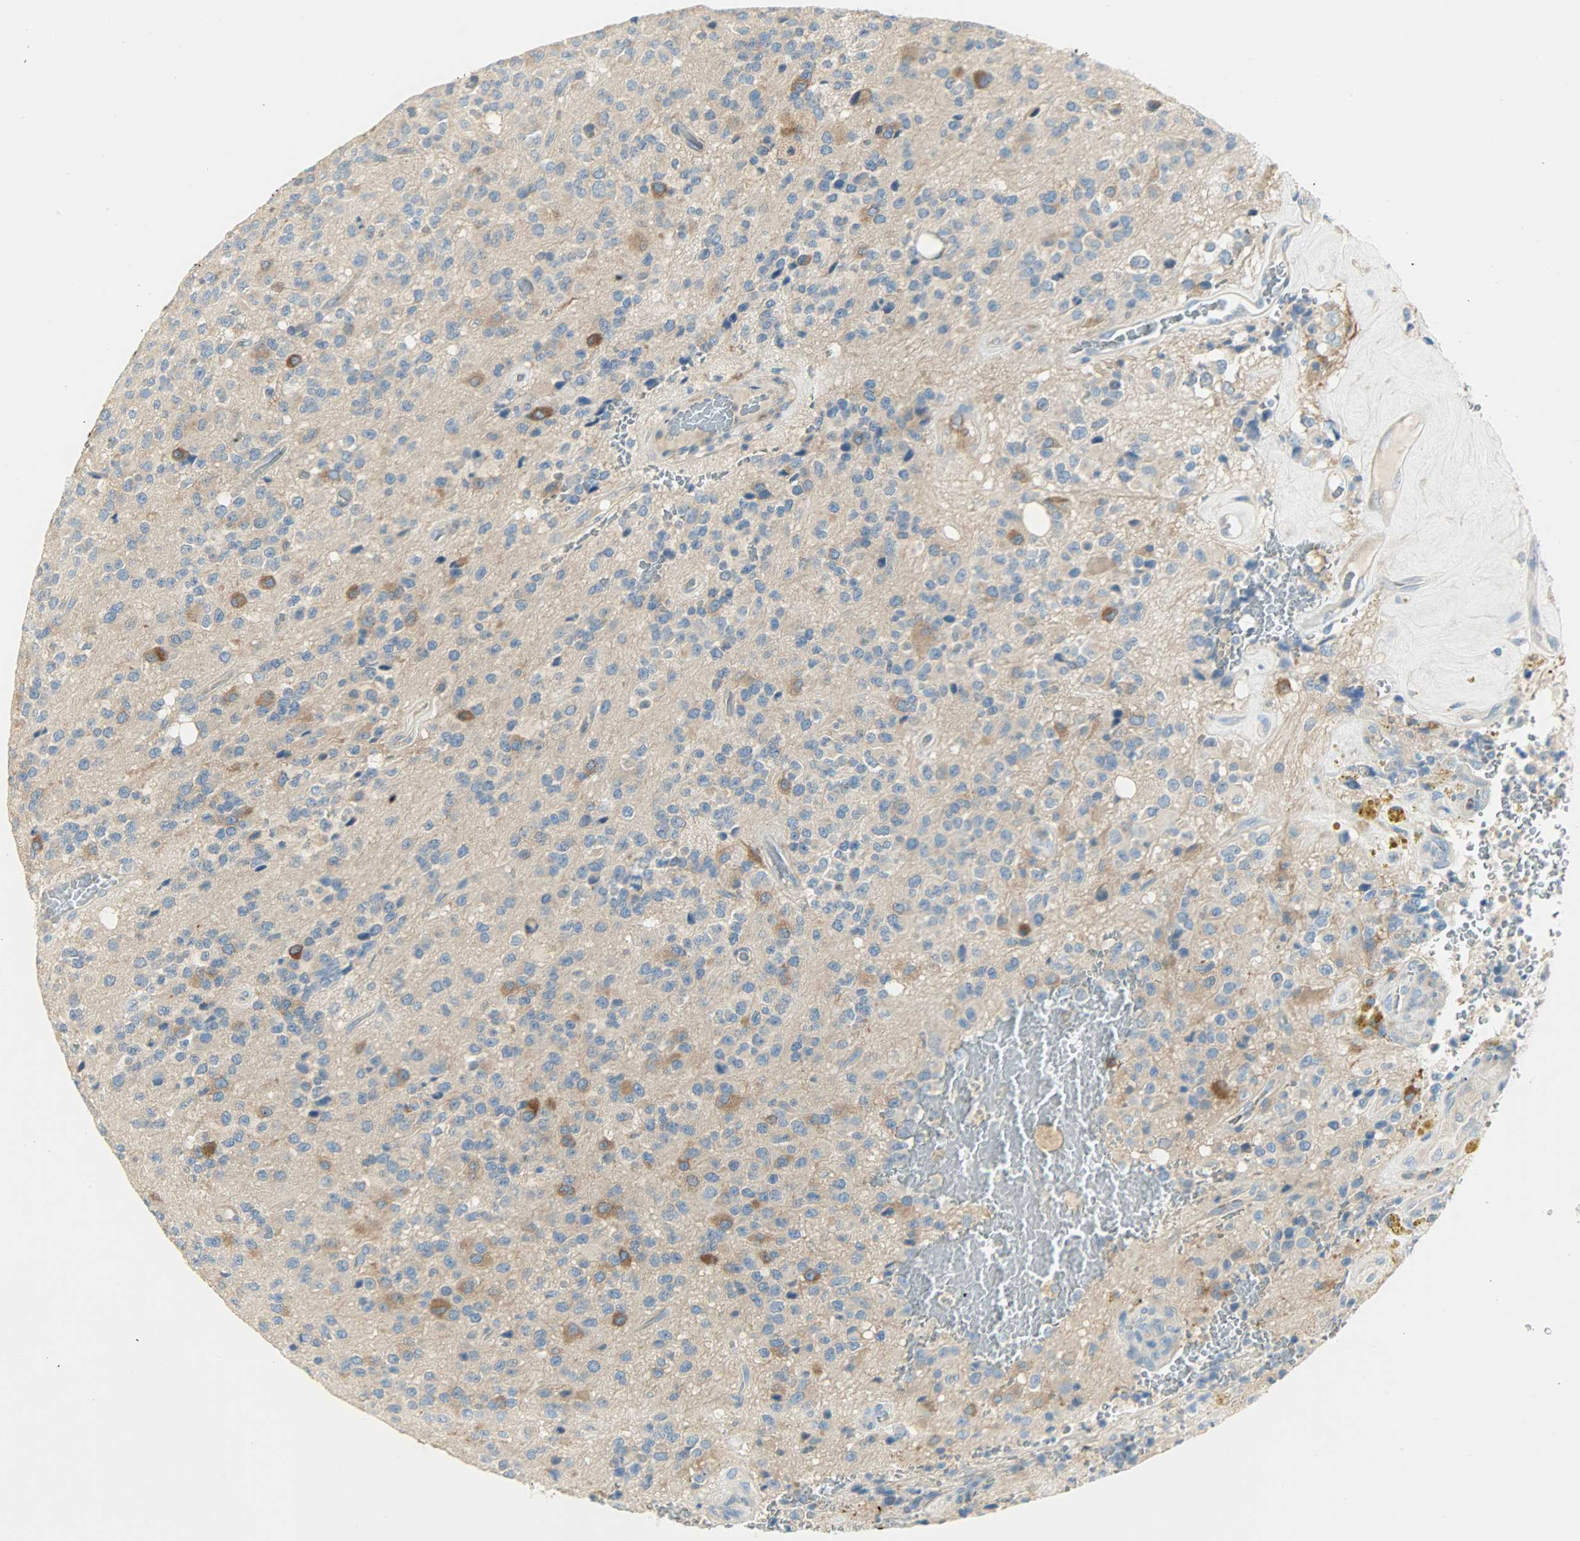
{"staining": {"intensity": "moderate", "quantity": ">75%", "location": "cytoplasmic/membranous"}, "tissue": "glioma", "cell_type": "Tumor cells", "image_type": "cancer", "snomed": [{"axis": "morphology", "description": "Glioma, malignant, High grade"}, {"axis": "topography", "description": "pancreas cauda"}], "caption": "A brown stain highlights moderate cytoplasmic/membranous positivity of a protein in malignant glioma (high-grade) tumor cells.", "gene": "WARS1", "patient": {"sex": "male", "age": 60}}